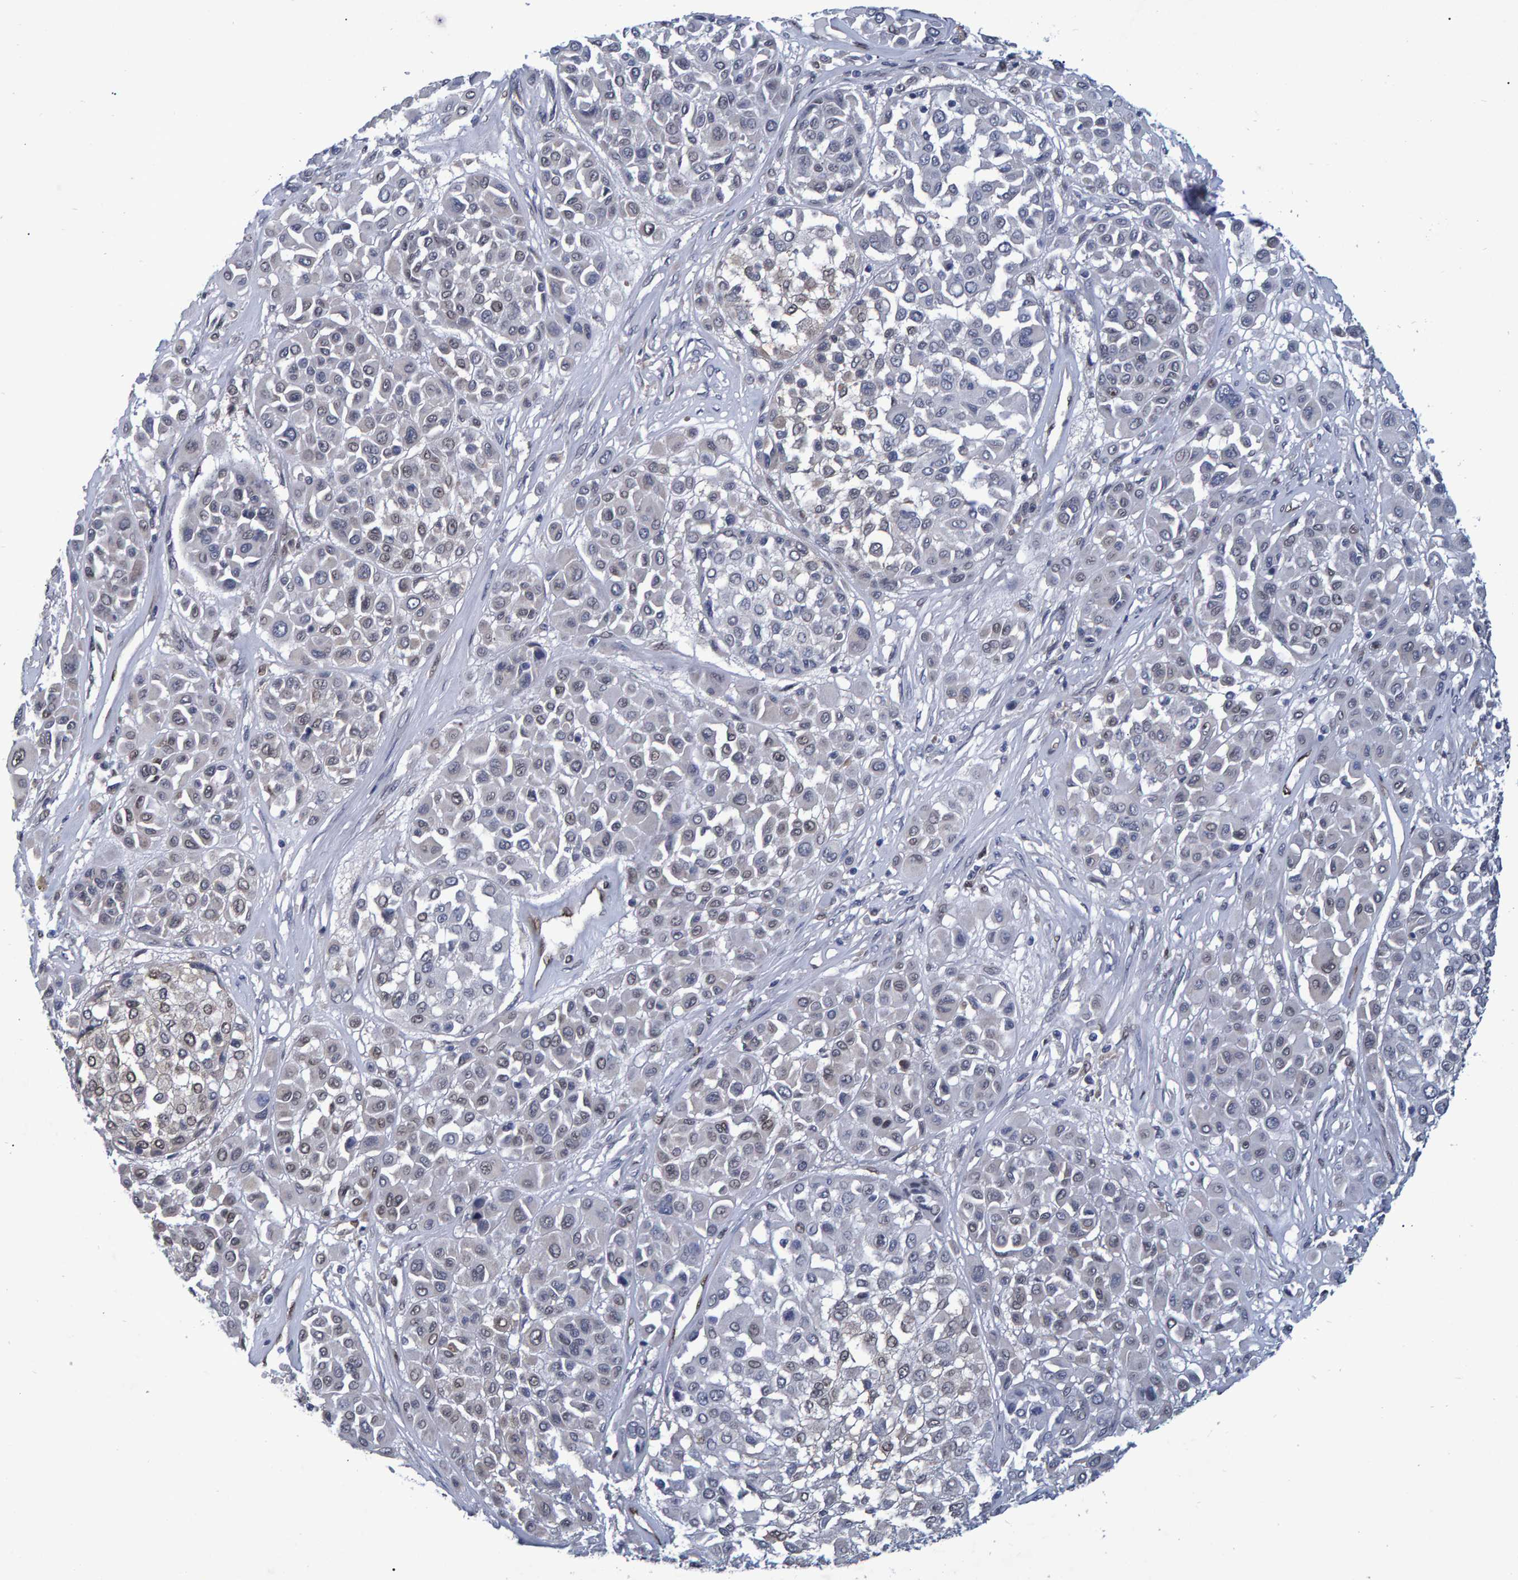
{"staining": {"intensity": "negative", "quantity": "none", "location": "none"}, "tissue": "melanoma", "cell_type": "Tumor cells", "image_type": "cancer", "snomed": [{"axis": "morphology", "description": "Malignant melanoma, Metastatic site"}, {"axis": "topography", "description": "Soft tissue"}], "caption": "Melanoma stained for a protein using immunohistochemistry (IHC) reveals no positivity tumor cells.", "gene": "QKI", "patient": {"sex": "male", "age": 41}}